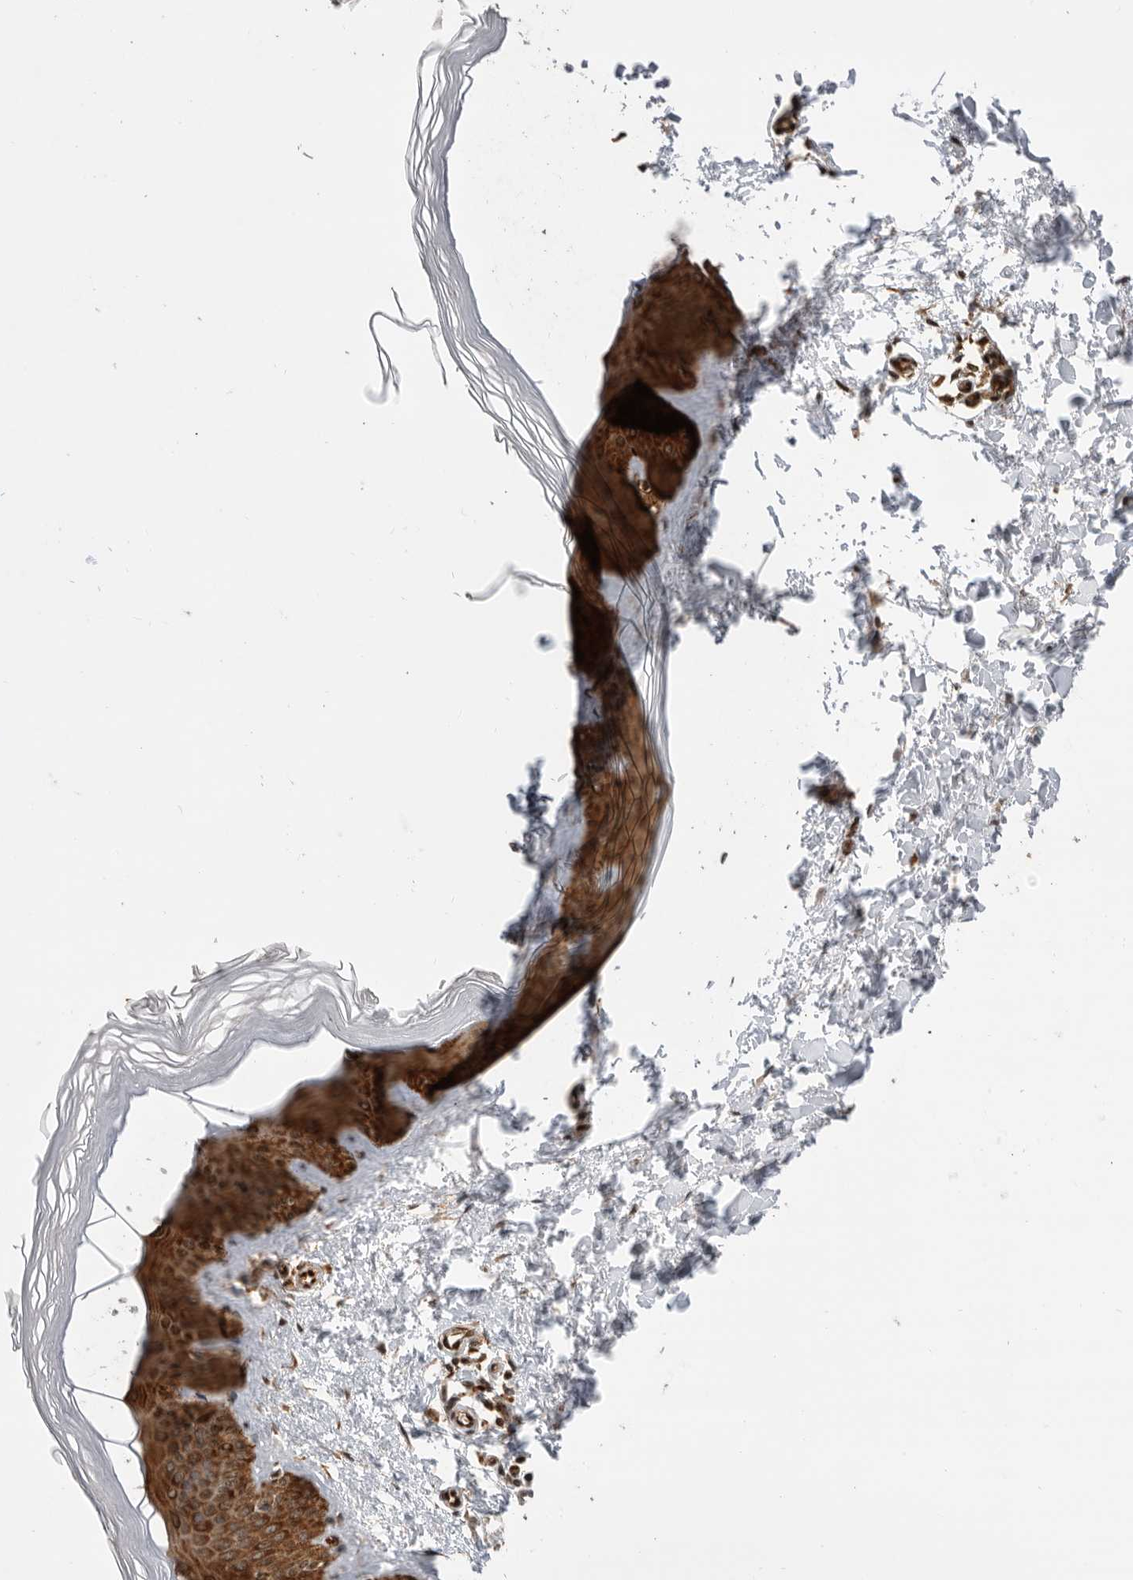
{"staining": {"intensity": "strong", "quantity": ">75%", "location": "cytoplasmic/membranous"}, "tissue": "skin", "cell_type": "Fibroblasts", "image_type": "normal", "snomed": [{"axis": "morphology", "description": "Normal tissue, NOS"}, {"axis": "topography", "description": "Skin"}], "caption": "Immunohistochemistry photomicrograph of unremarkable skin stained for a protein (brown), which shows high levels of strong cytoplasmic/membranous positivity in approximately >75% of fibroblasts.", "gene": "FZD3", "patient": {"sex": "female", "age": 27}}